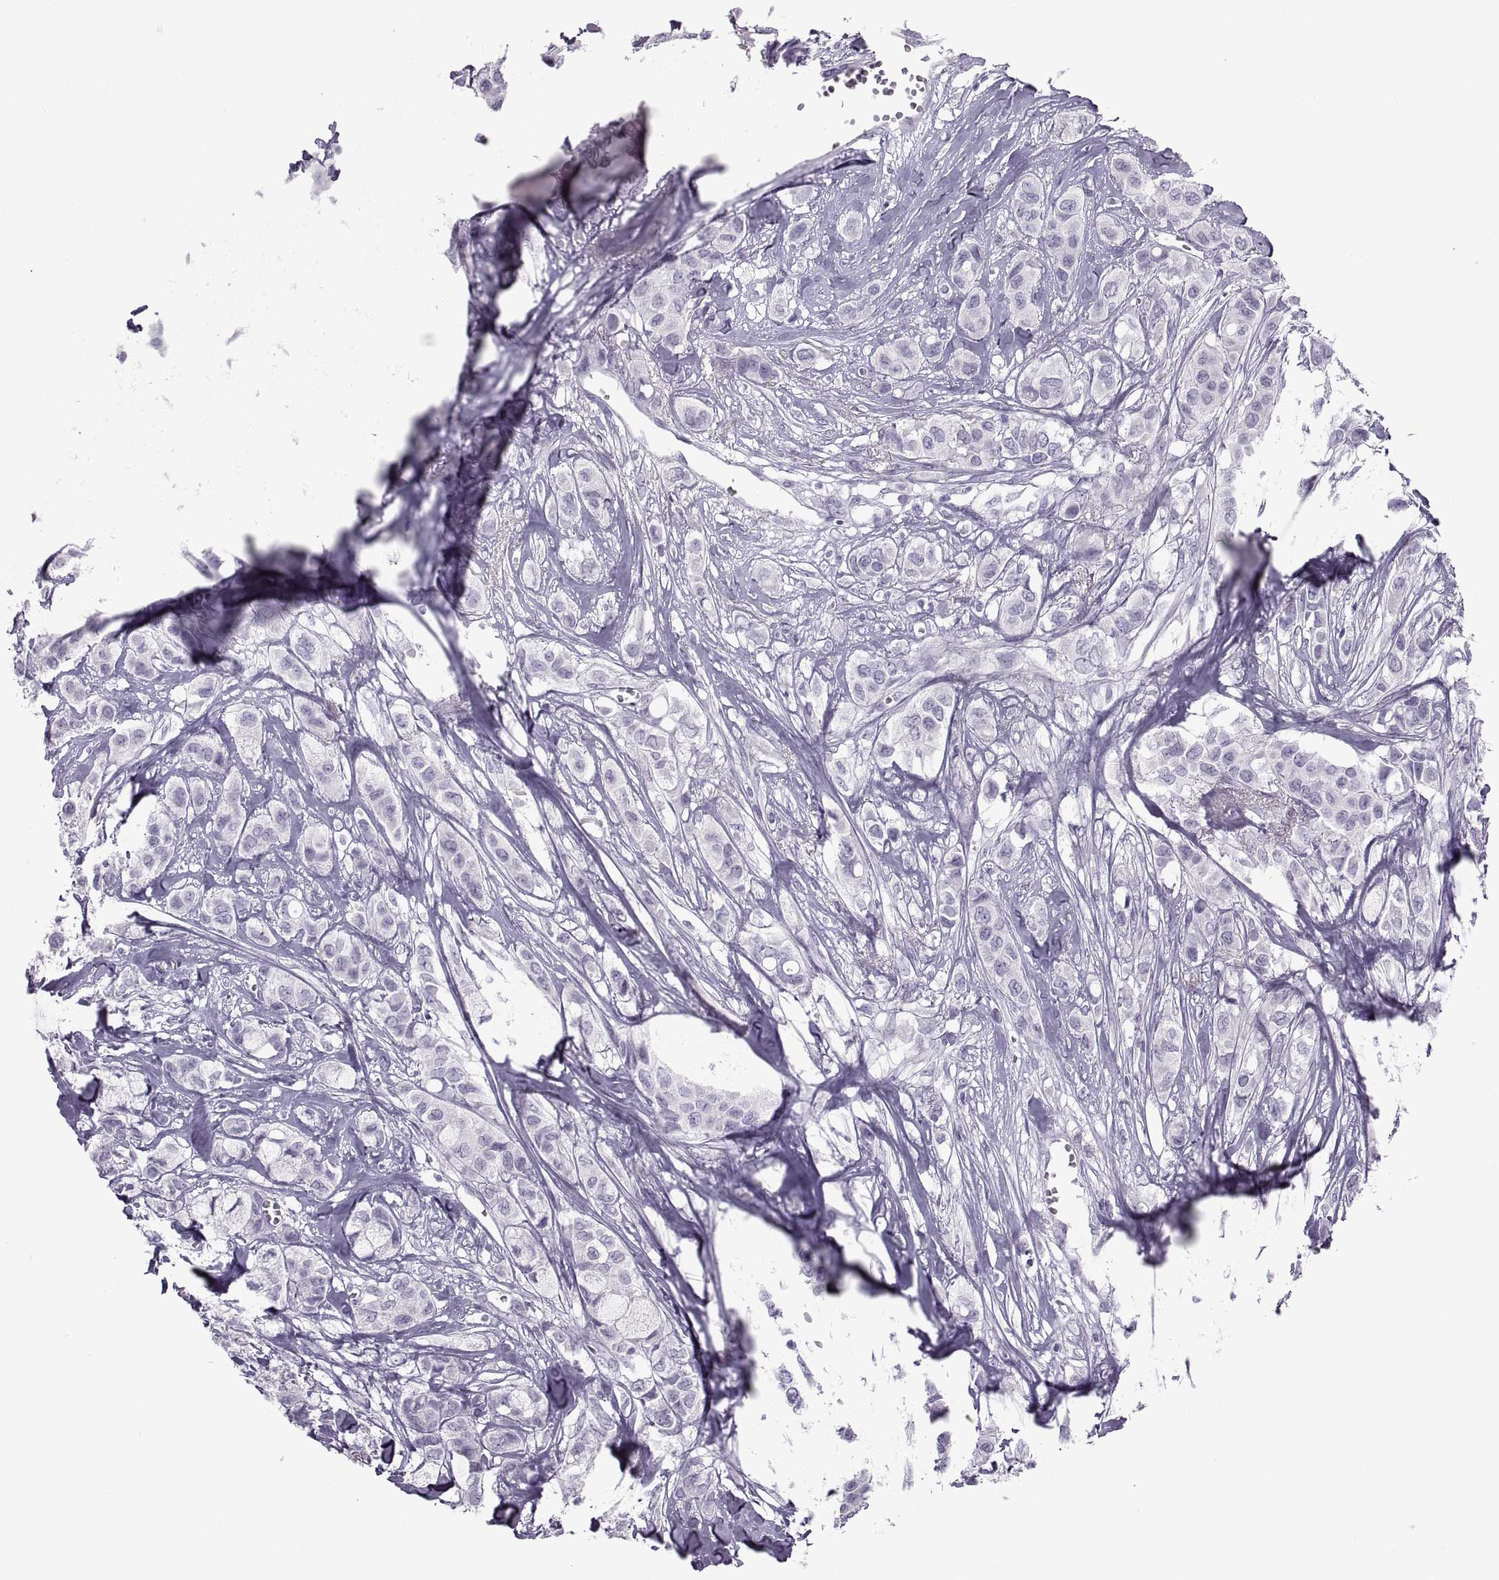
{"staining": {"intensity": "negative", "quantity": "none", "location": "none"}, "tissue": "breast cancer", "cell_type": "Tumor cells", "image_type": "cancer", "snomed": [{"axis": "morphology", "description": "Duct carcinoma"}, {"axis": "topography", "description": "Breast"}], "caption": "This photomicrograph is of breast cancer (intraductal carcinoma) stained with immunohistochemistry (IHC) to label a protein in brown with the nuclei are counter-stained blue. There is no expression in tumor cells.", "gene": "FAM24A", "patient": {"sex": "female", "age": 85}}